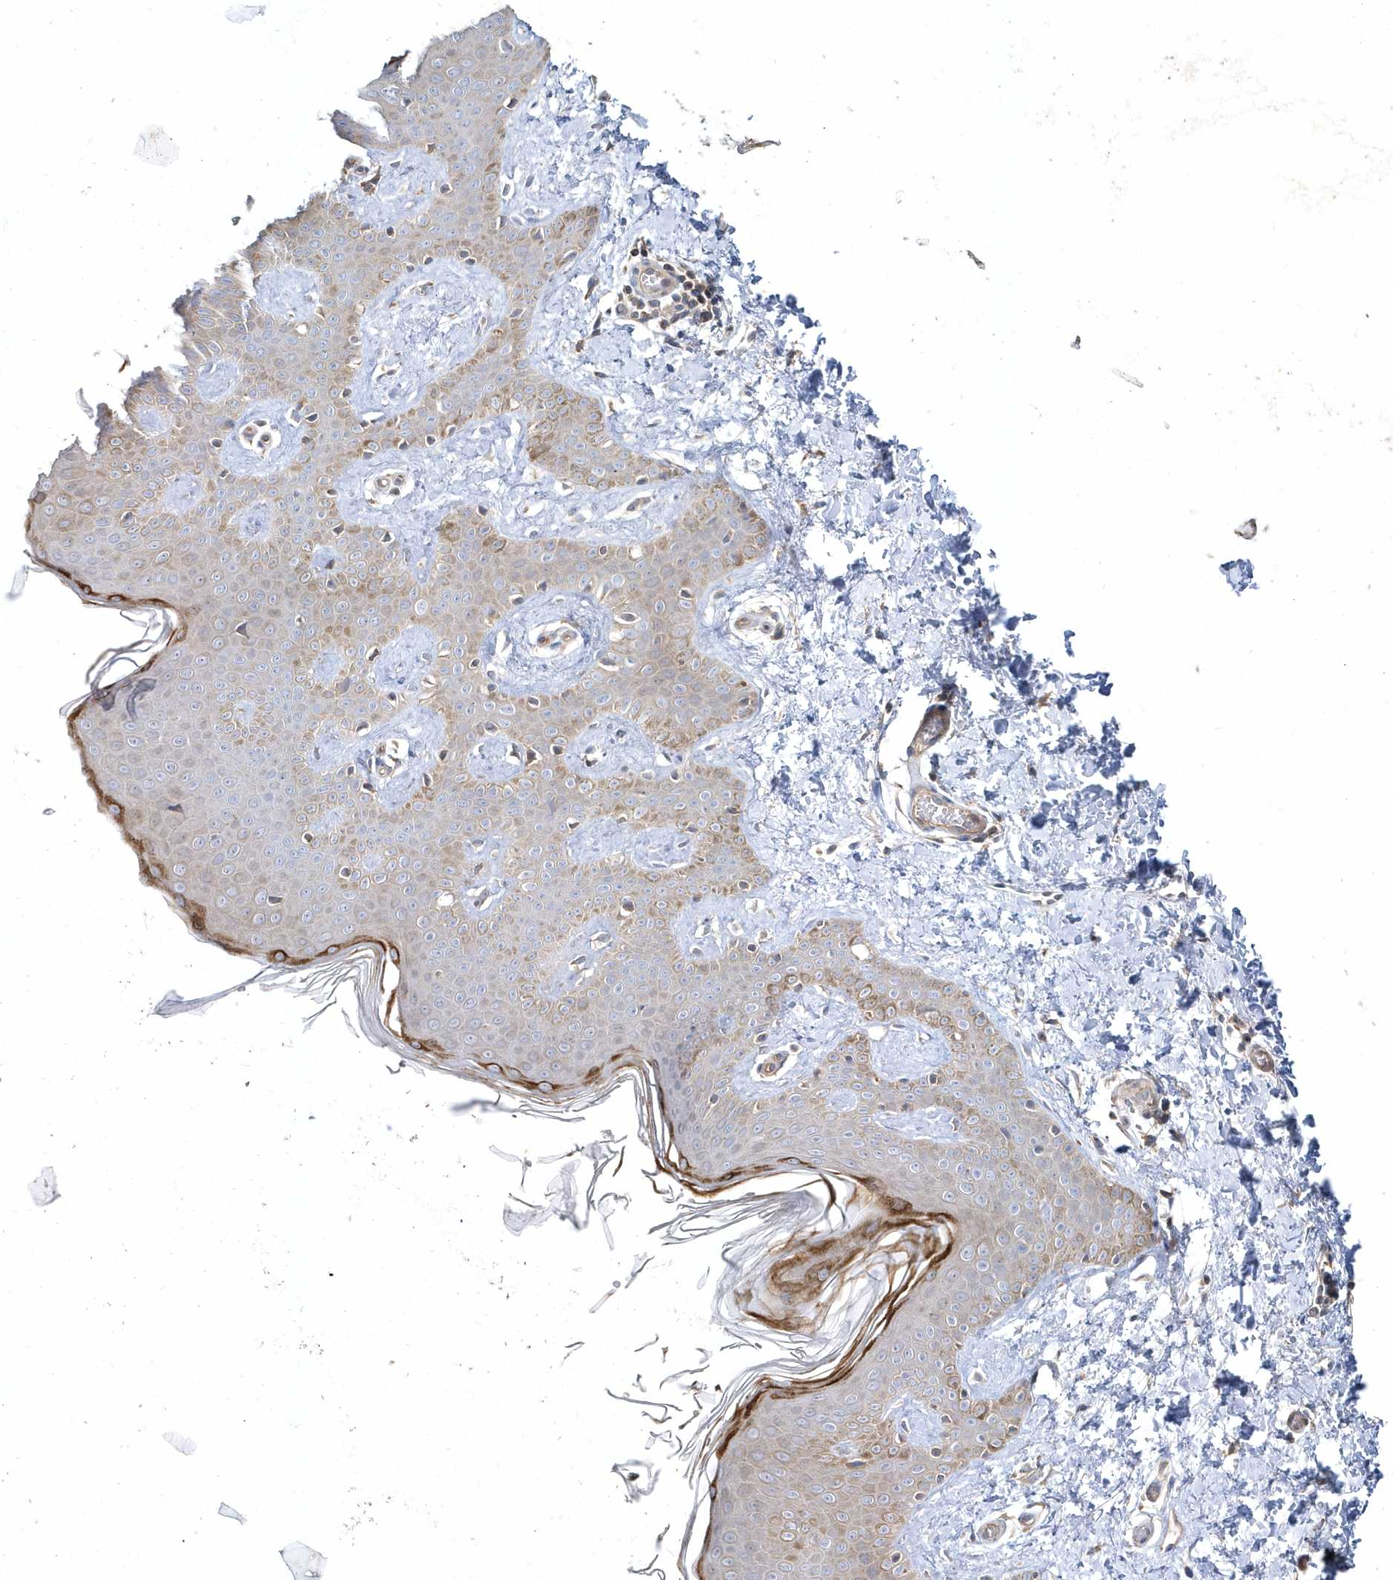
{"staining": {"intensity": "weak", "quantity": ">75%", "location": "cytoplasmic/membranous"}, "tissue": "skin", "cell_type": "Fibroblasts", "image_type": "normal", "snomed": [{"axis": "morphology", "description": "Normal tissue, NOS"}, {"axis": "topography", "description": "Skin"}], "caption": "DAB immunohistochemical staining of benign skin reveals weak cytoplasmic/membranous protein positivity in about >75% of fibroblasts. (IHC, brightfield microscopy, high magnification).", "gene": "LEXM", "patient": {"sex": "male", "age": 36}}